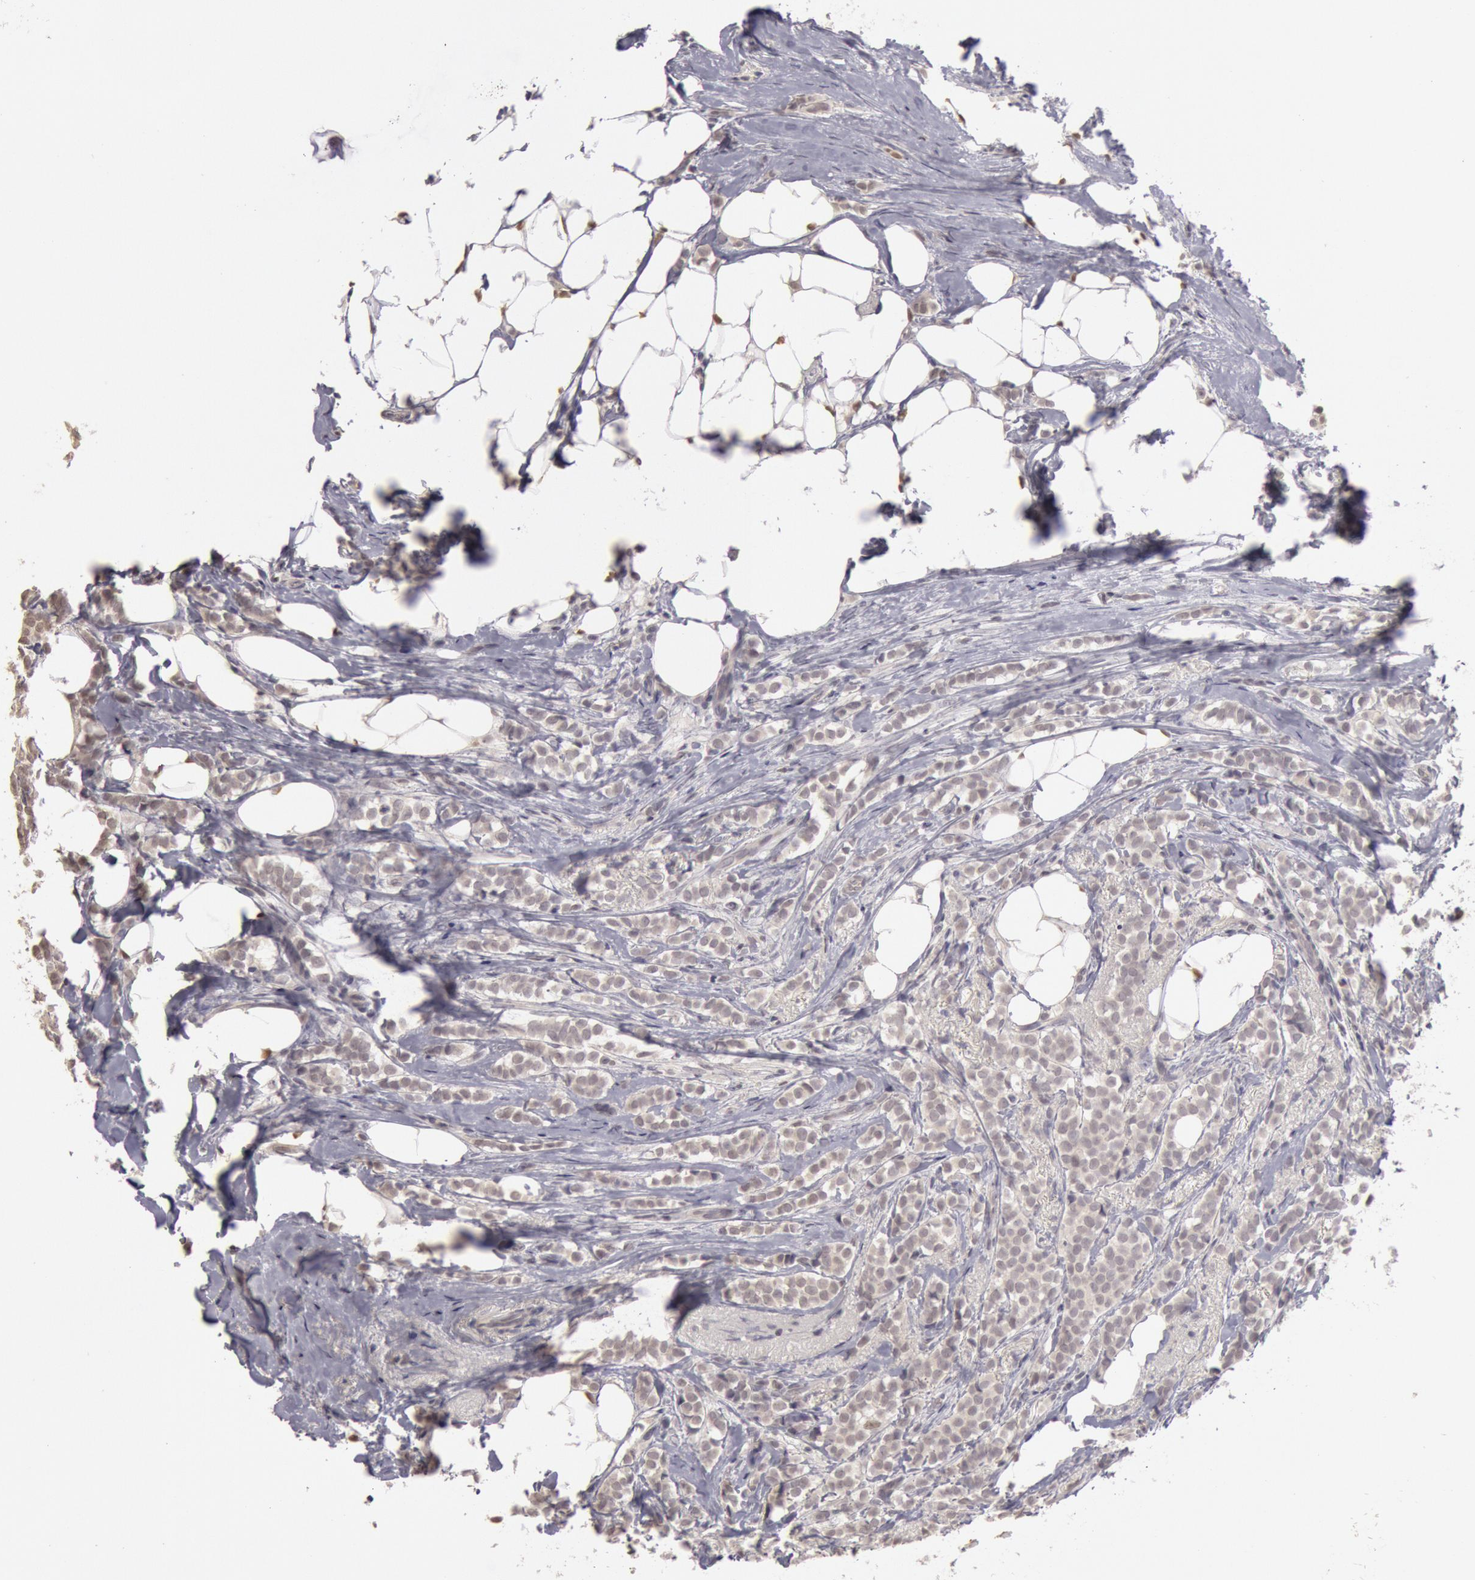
{"staining": {"intensity": "negative", "quantity": "none", "location": "none"}, "tissue": "breast cancer", "cell_type": "Tumor cells", "image_type": "cancer", "snomed": [{"axis": "morphology", "description": "Lobular carcinoma"}, {"axis": "topography", "description": "Breast"}], "caption": "An immunohistochemistry image of breast cancer (lobular carcinoma) is shown. There is no staining in tumor cells of breast cancer (lobular carcinoma).", "gene": "RIMBP3C", "patient": {"sex": "female", "age": 56}}